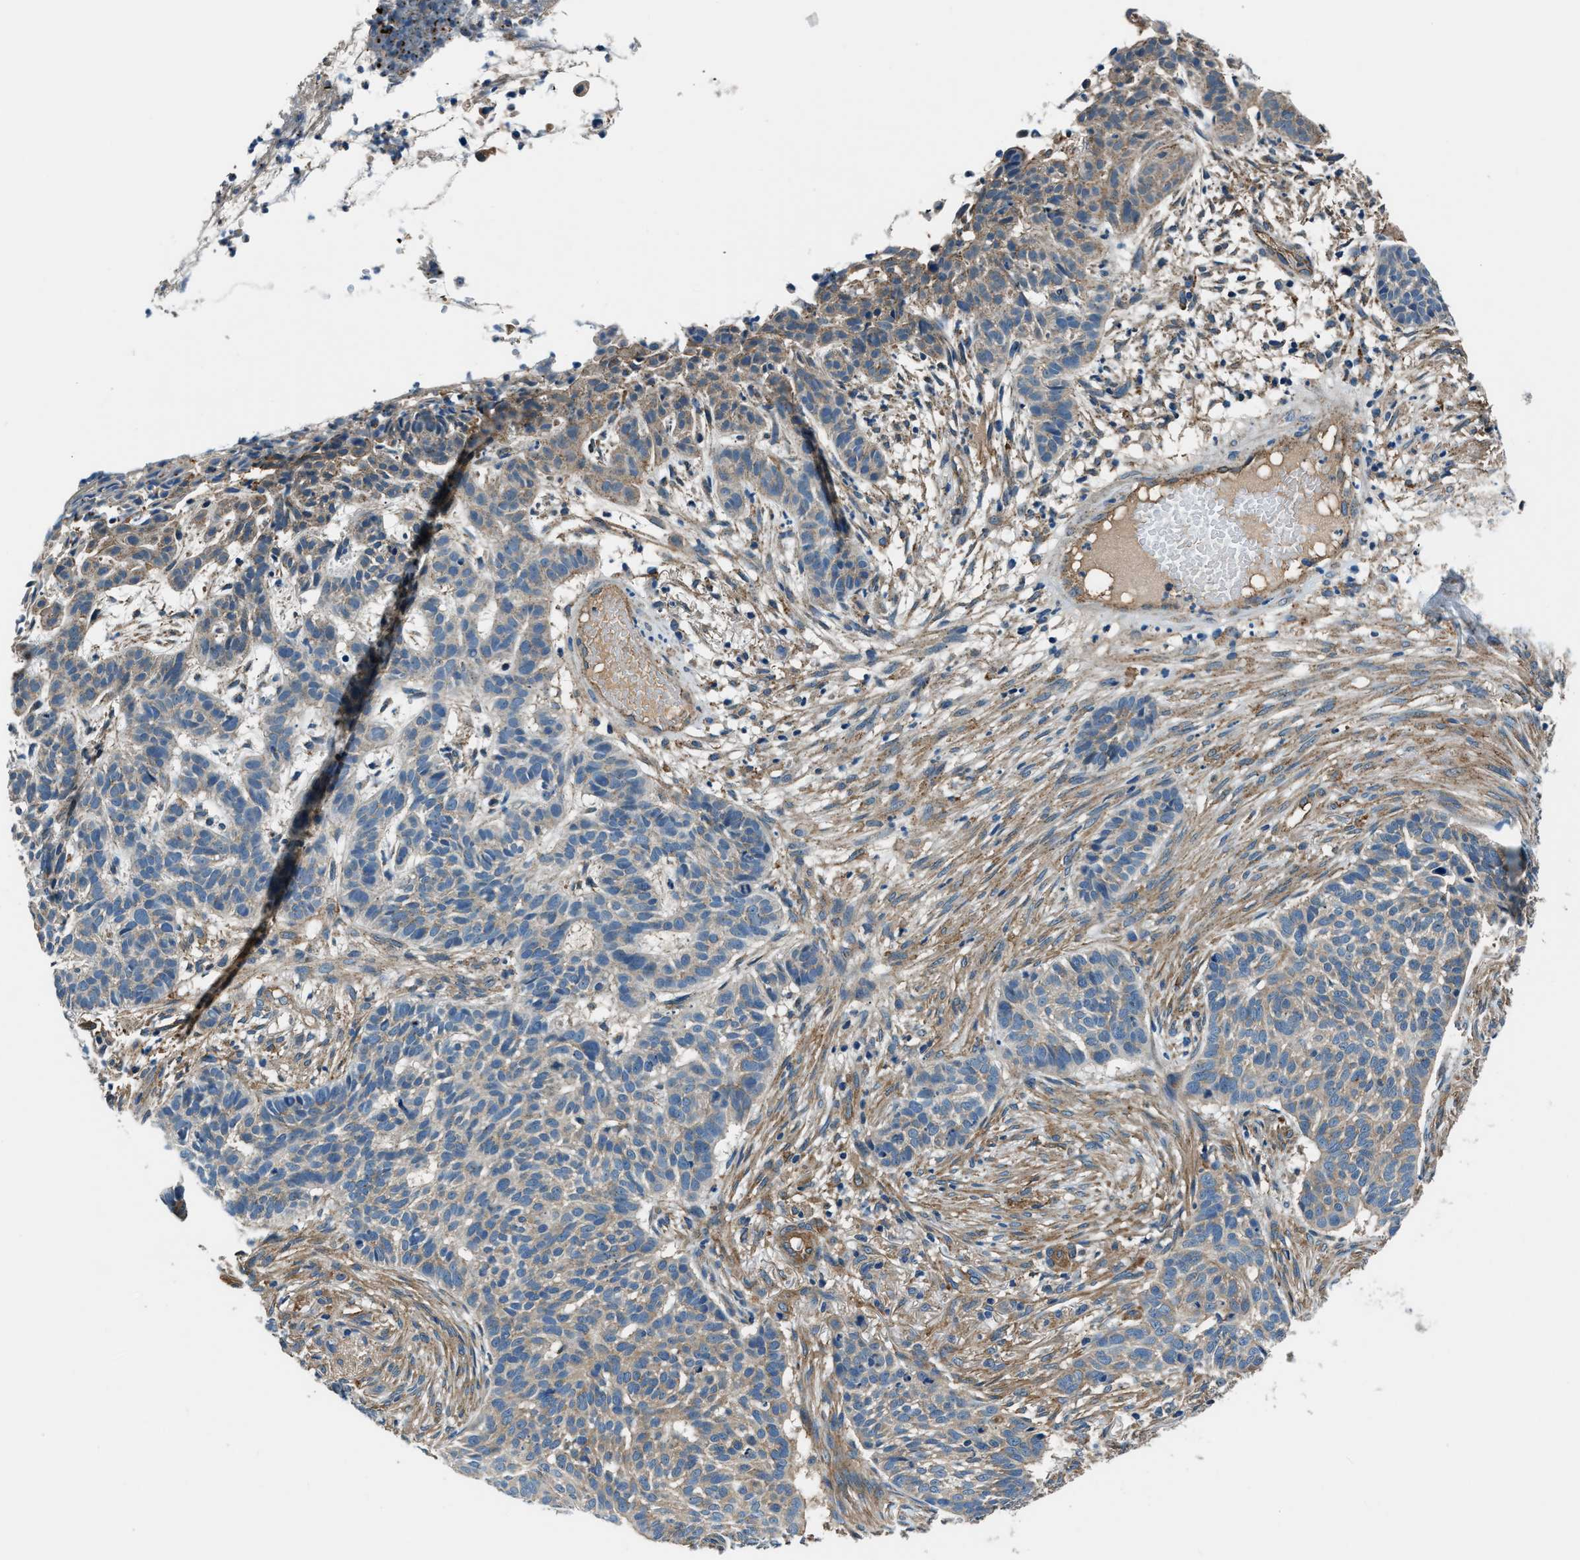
{"staining": {"intensity": "weak", "quantity": "25%-75%", "location": "cytoplasmic/membranous"}, "tissue": "skin cancer", "cell_type": "Tumor cells", "image_type": "cancer", "snomed": [{"axis": "morphology", "description": "Basal cell carcinoma"}, {"axis": "topography", "description": "Skin"}], "caption": "Immunohistochemical staining of skin basal cell carcinoma shows weak cytoplasmic/membranous protein staining in approximately 25%-75% of tumor cells.", "gene": "EEA1", "patient": {"sex": "male", "age": 85}}